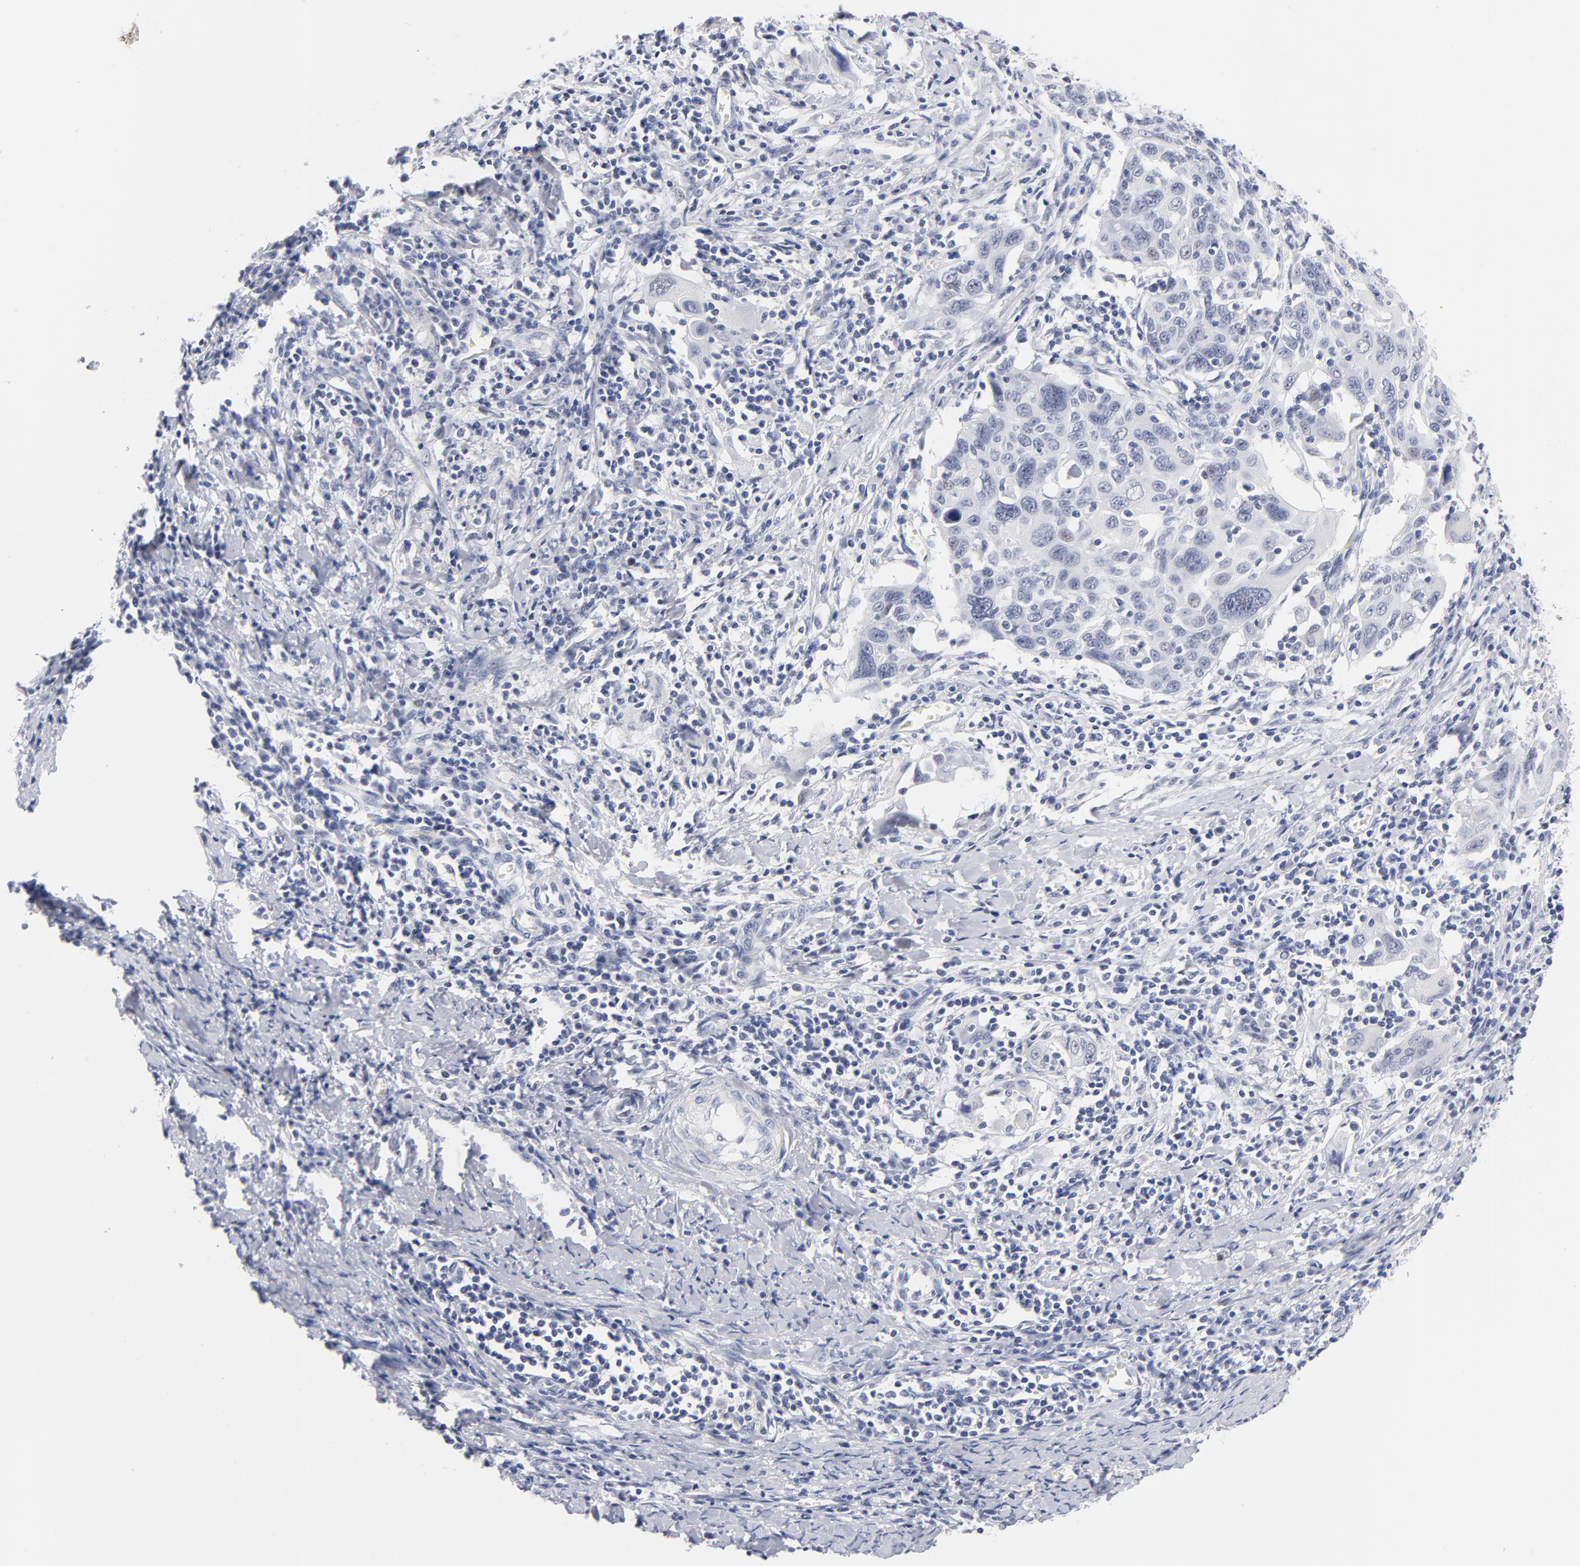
{"staining": {"intensity": "negative", "quantity": "none", "location": "none"}, "tissue": "cervical cancer", "cell_type": "Tumor cells", "image_type": "cancer", "snomed": [{"axis": "morphology", "description": "Squamous cell carcinoma, NOS"}, {"axis": "topography", "description": "Cervix"}], "caption": "Cervical squamous cell carcinoma was stained to show a protein in brown. There is no significant staining in tumor cells. (Stains: DAB (3,3'-diaminobenzidine) immunohistochemistry with hematoxylin counter stain, Microscopy: brightfield microscopy at high magnification).", "gene": "KHNYN", "patient": {"sex": "female", "age": 54}}